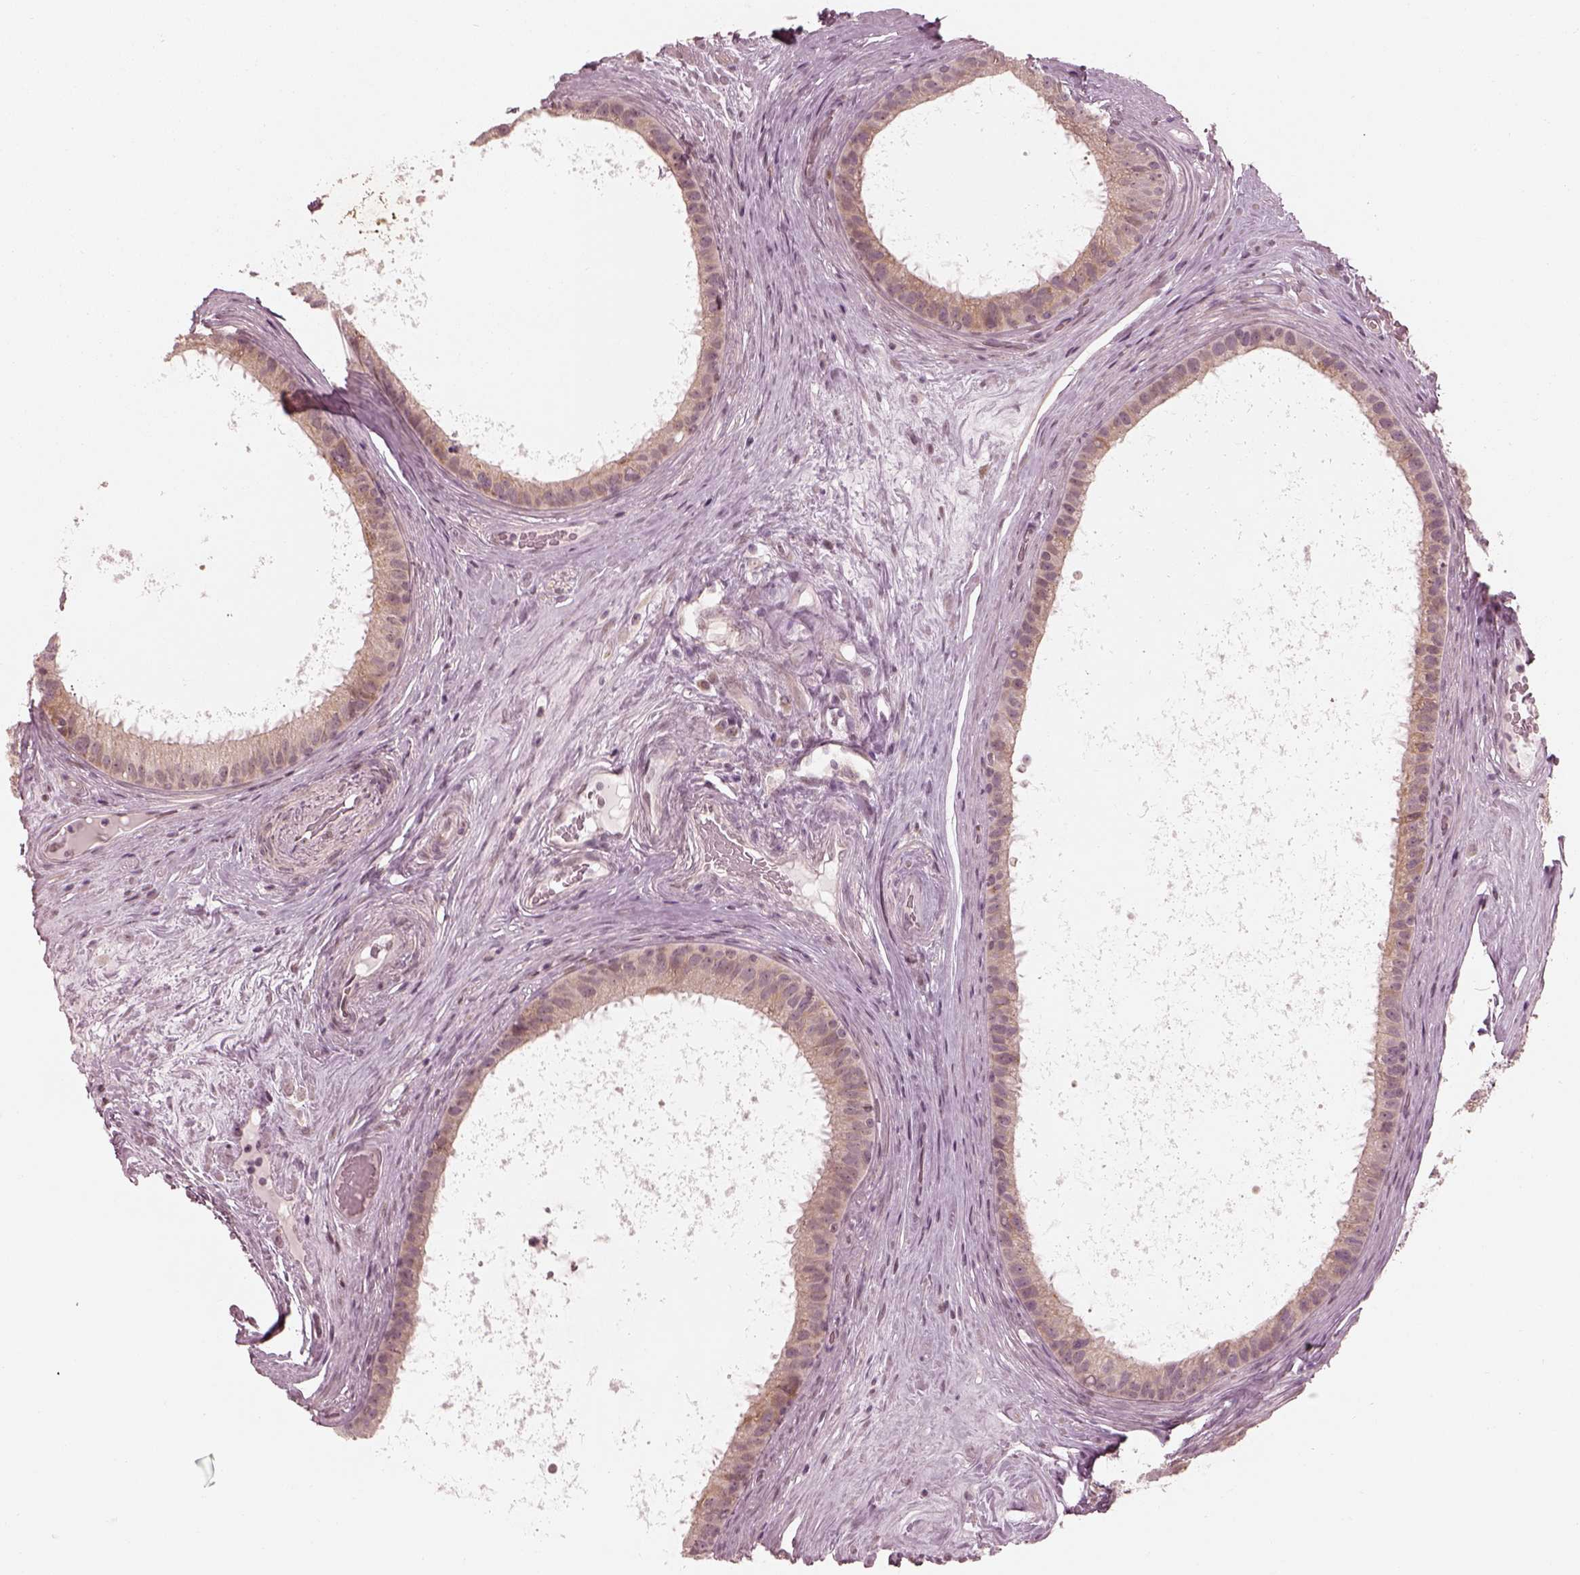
{"staining": {"intensity": "weak", "quantity": "<25%", "location": "cytoplasmic/membranous"}, "tissue": "epididymis", "cell_type": "Glandular cells", "image_type": "normal", "snomed": [{"axis": "morphology", "description": "Normal tissue, NOS"}, {"axis": "topography", "description": "Epididymis"}], "caption": "High magnification brightfield microscopy of benign epididymis stained with DAB (brown) and counterstained with hematoxylin (blue): glandular cells show no significant positivity. (Stains: DAB immunohistochemistry with hematoxylin counter stain, Microscopy: brightfield microscopy at high magnification).", "gene": "IQCB1", "patient": {"sex": "male", "age": 59}}